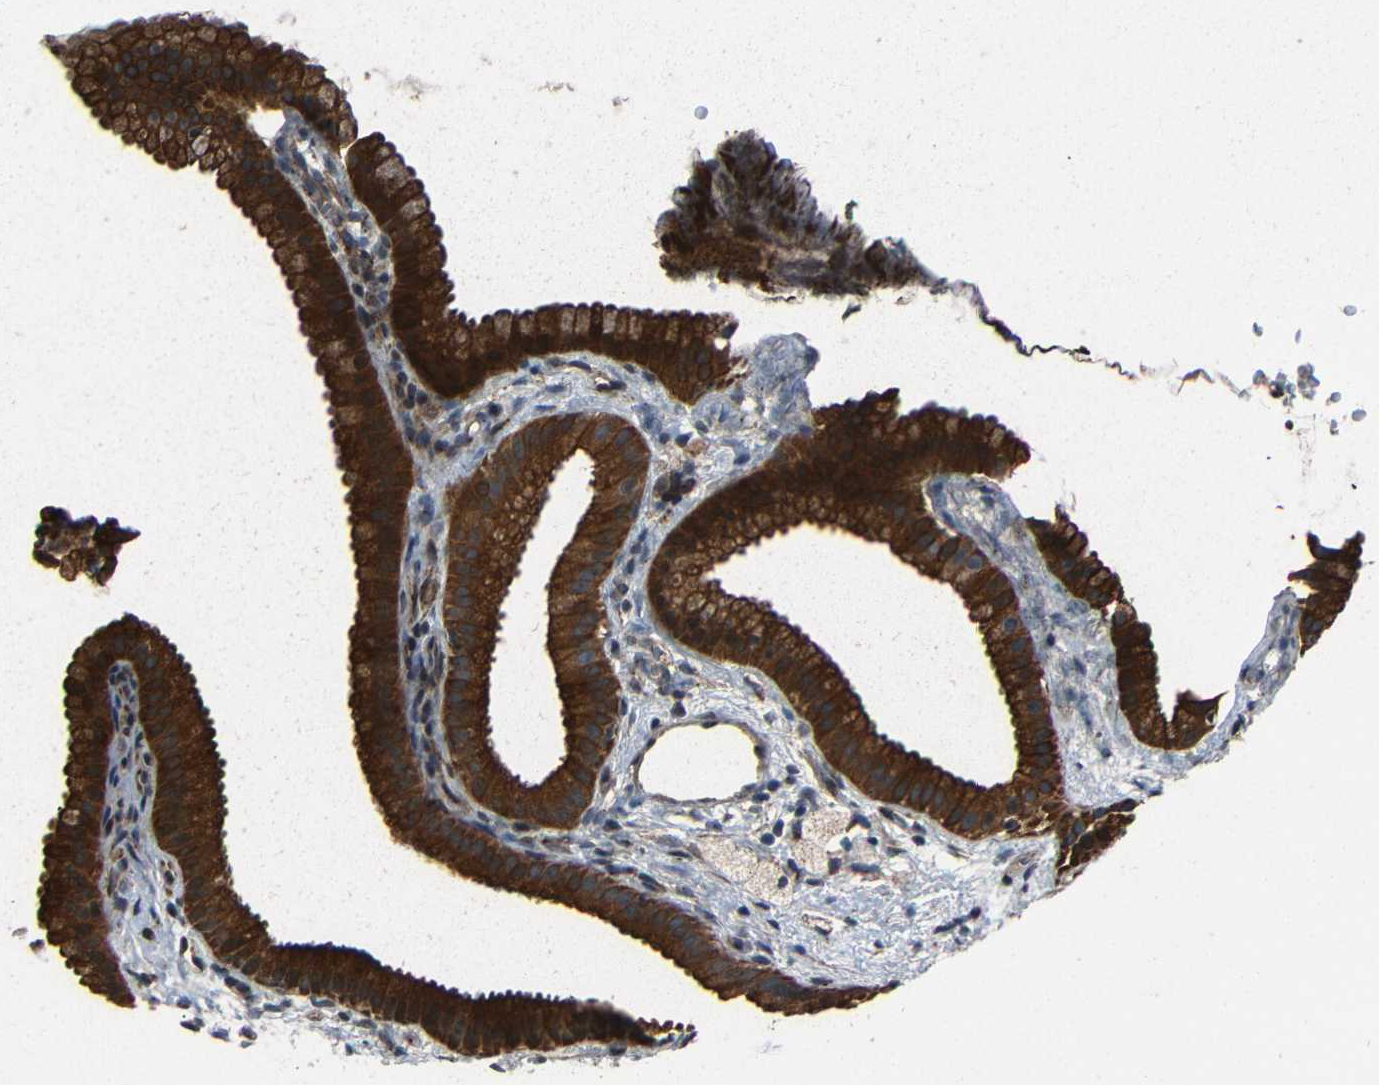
{"staining": {"intensity": "strong", "quantity": ">75%", "location": "cytoplasmic/membranous"}, "tissue": "gallbladder", "cell_type": "Glandular cells", "image_type": "normal", "snomed": [{"axis": "morphology", "description": "Normal tissue, NOS"}, {"axis": "topography", "description": "Gallbladder"}], "caption": "The histopathology image reveals immunohistochemical staining of unremarkable gallbladder. There is strong cytoplasmic/membranous staining is seen in about >75% of glandular cells. (DAB IHC with brightfield microscopy, high magnification).", "gene": "AKAP9", "patient": {"sex": "female", "age": 64}}